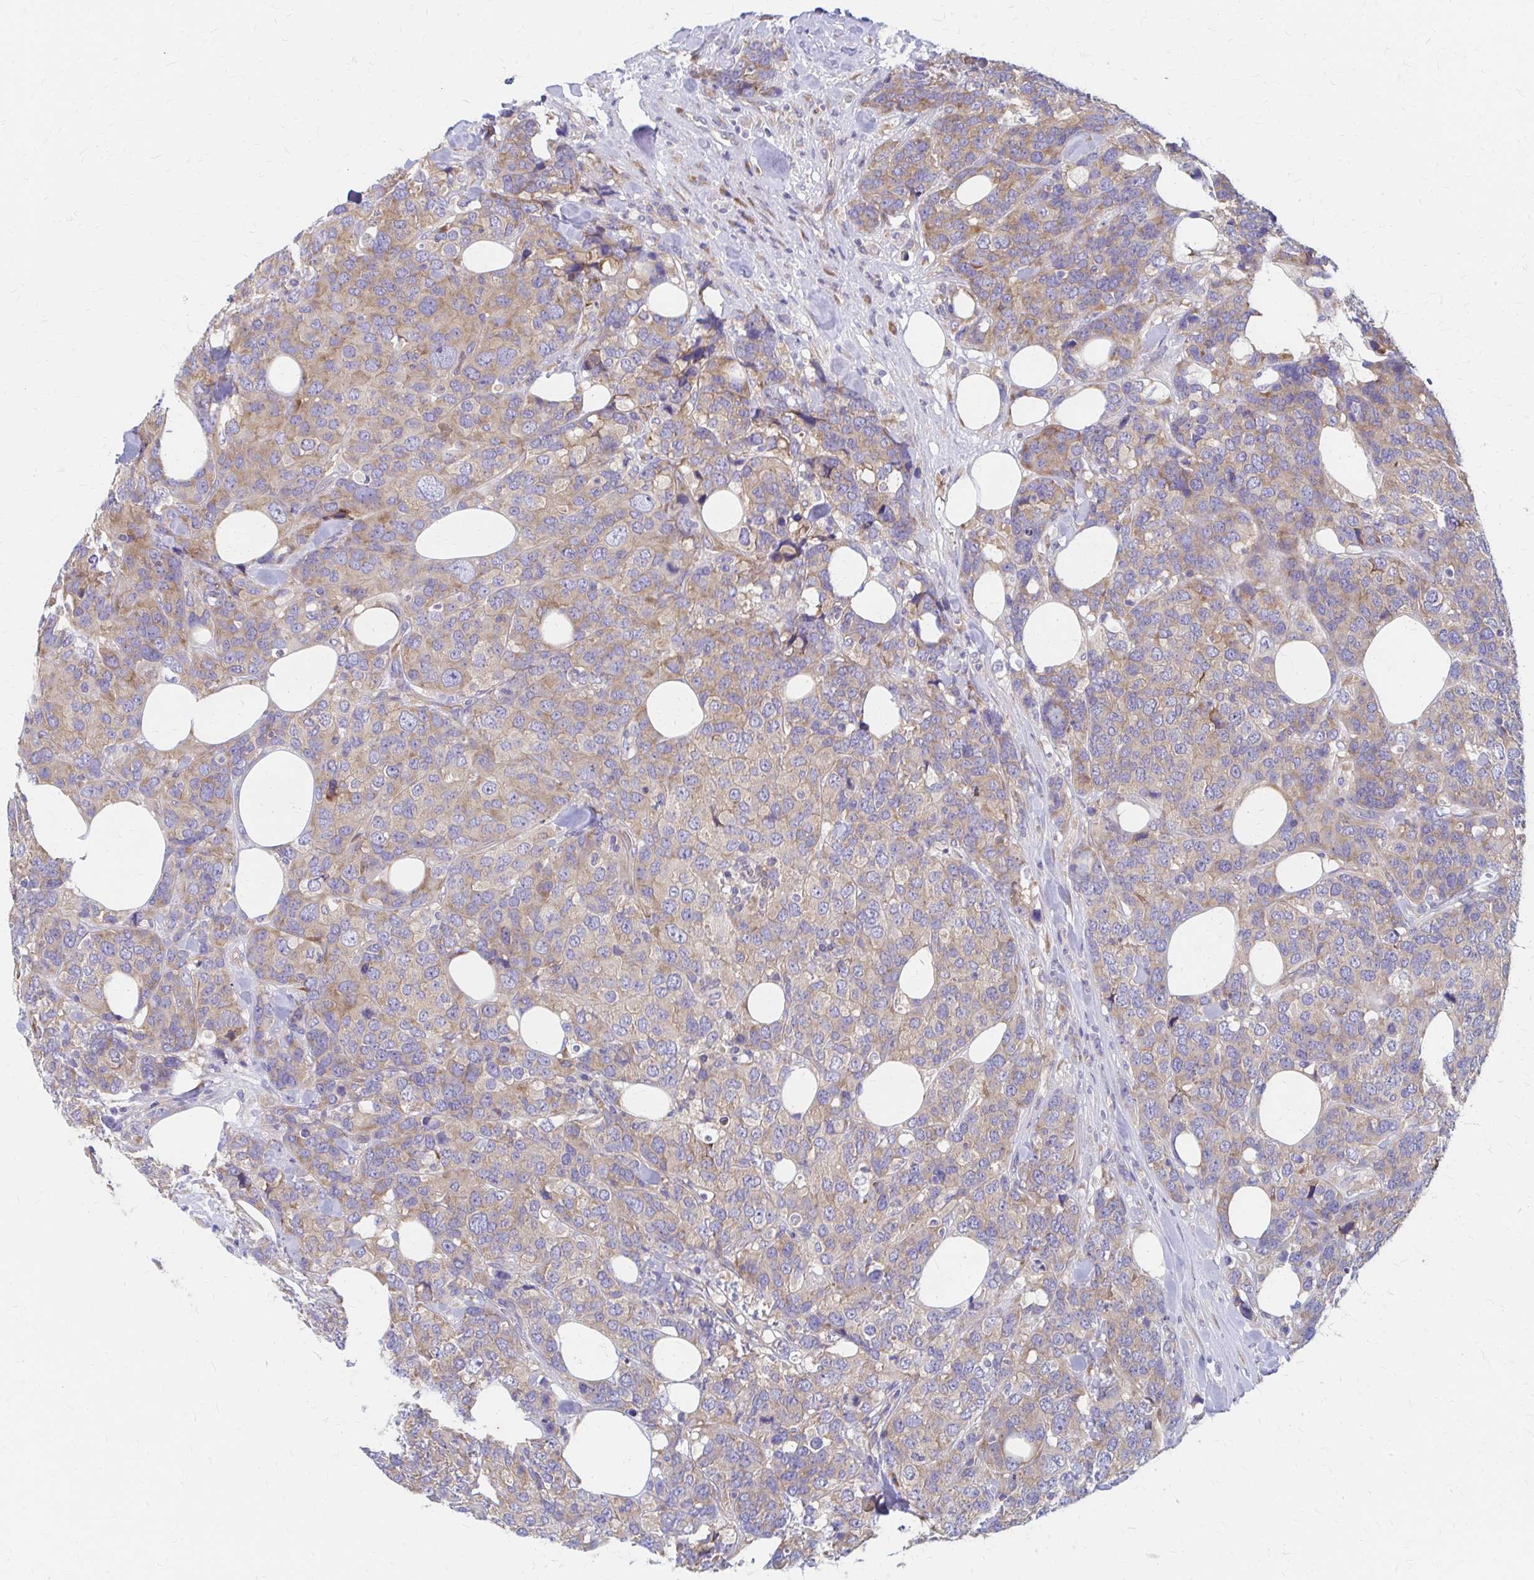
{"staining": {"intensity": "weak", "quantity": "25%-75%", "location": "cytoplasmic/membranous"}, "tissue": "breast cancer", "cell_type": "Tumor cells", "image_type": "cancer", "snomed": [{"axis": "morphology", "description": "Lobular carcinoma"}, {"axis": "topography", "description": "Breast"}], "caption": "An IHC photomicrograph of tumor tissue is shown. Protein staining in brown highlights weak cytoplasmic/membranous positivity in breast lobular carcinoma within tumor cells.", "gene": "RPL27A", "patient": {"sex": "female", "age": 59}}